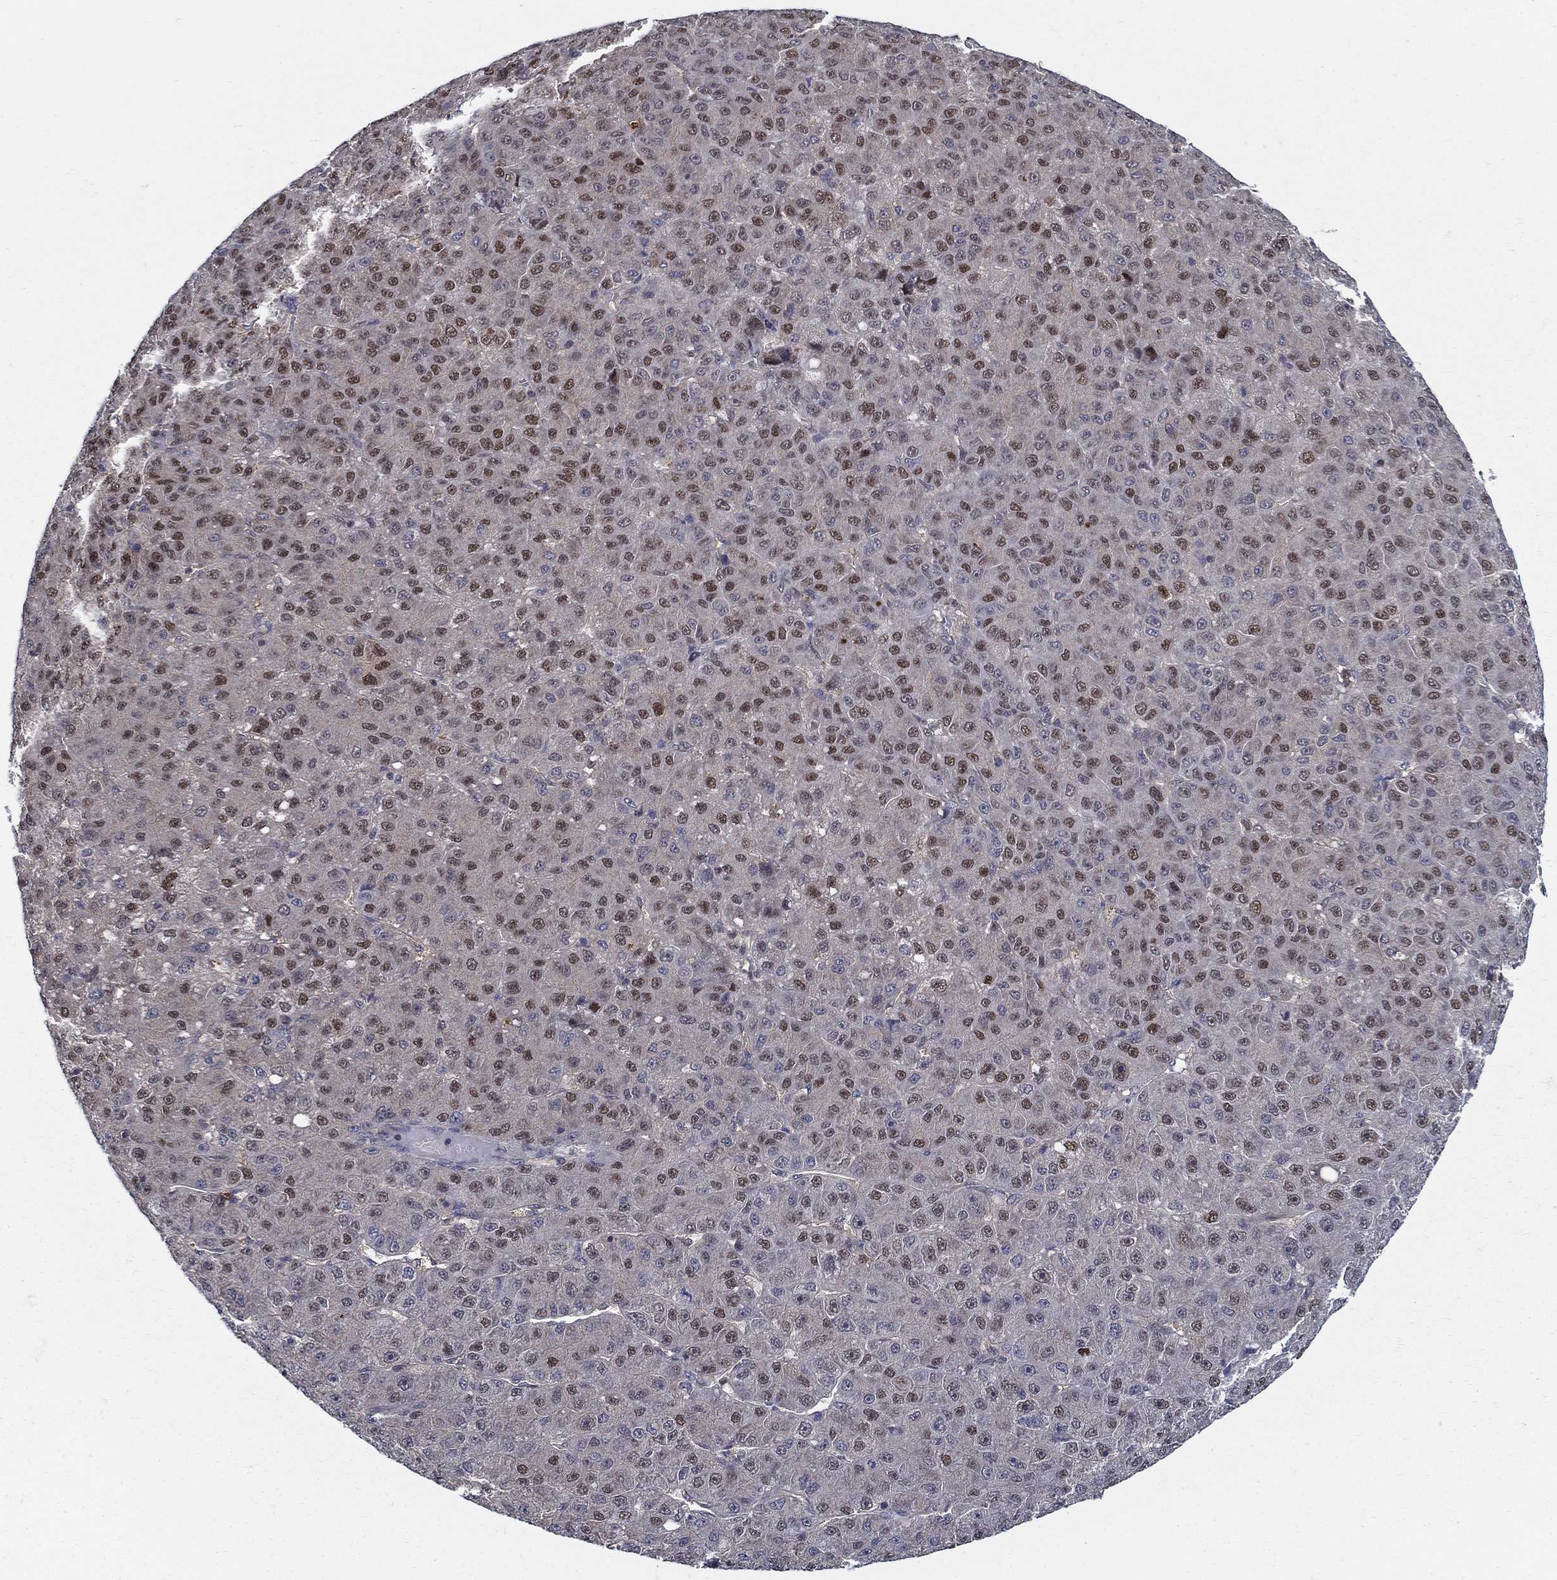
{"staining": {"intensity": "strong", "quantity": "25%-75%", "location": "nuclear"}, "tissue": "liver cancer", "cell_type": "Tumor cells", "image_type": "cancer", "snomed": [{"axis": "morphology", "description": "Carcinoma, Hepatocellular, NOS"}, {"axis": "topography", "description": "Liver"}], "caption": "Immunohistochemical staining of human hepatocellular carcinoma (liver) exhibits high levels of strong nuclear protein expression in approximately 25%-75% of tumor cells.", "gene": "ZNF594", "patient": {"sex": "male", "age": 67}}